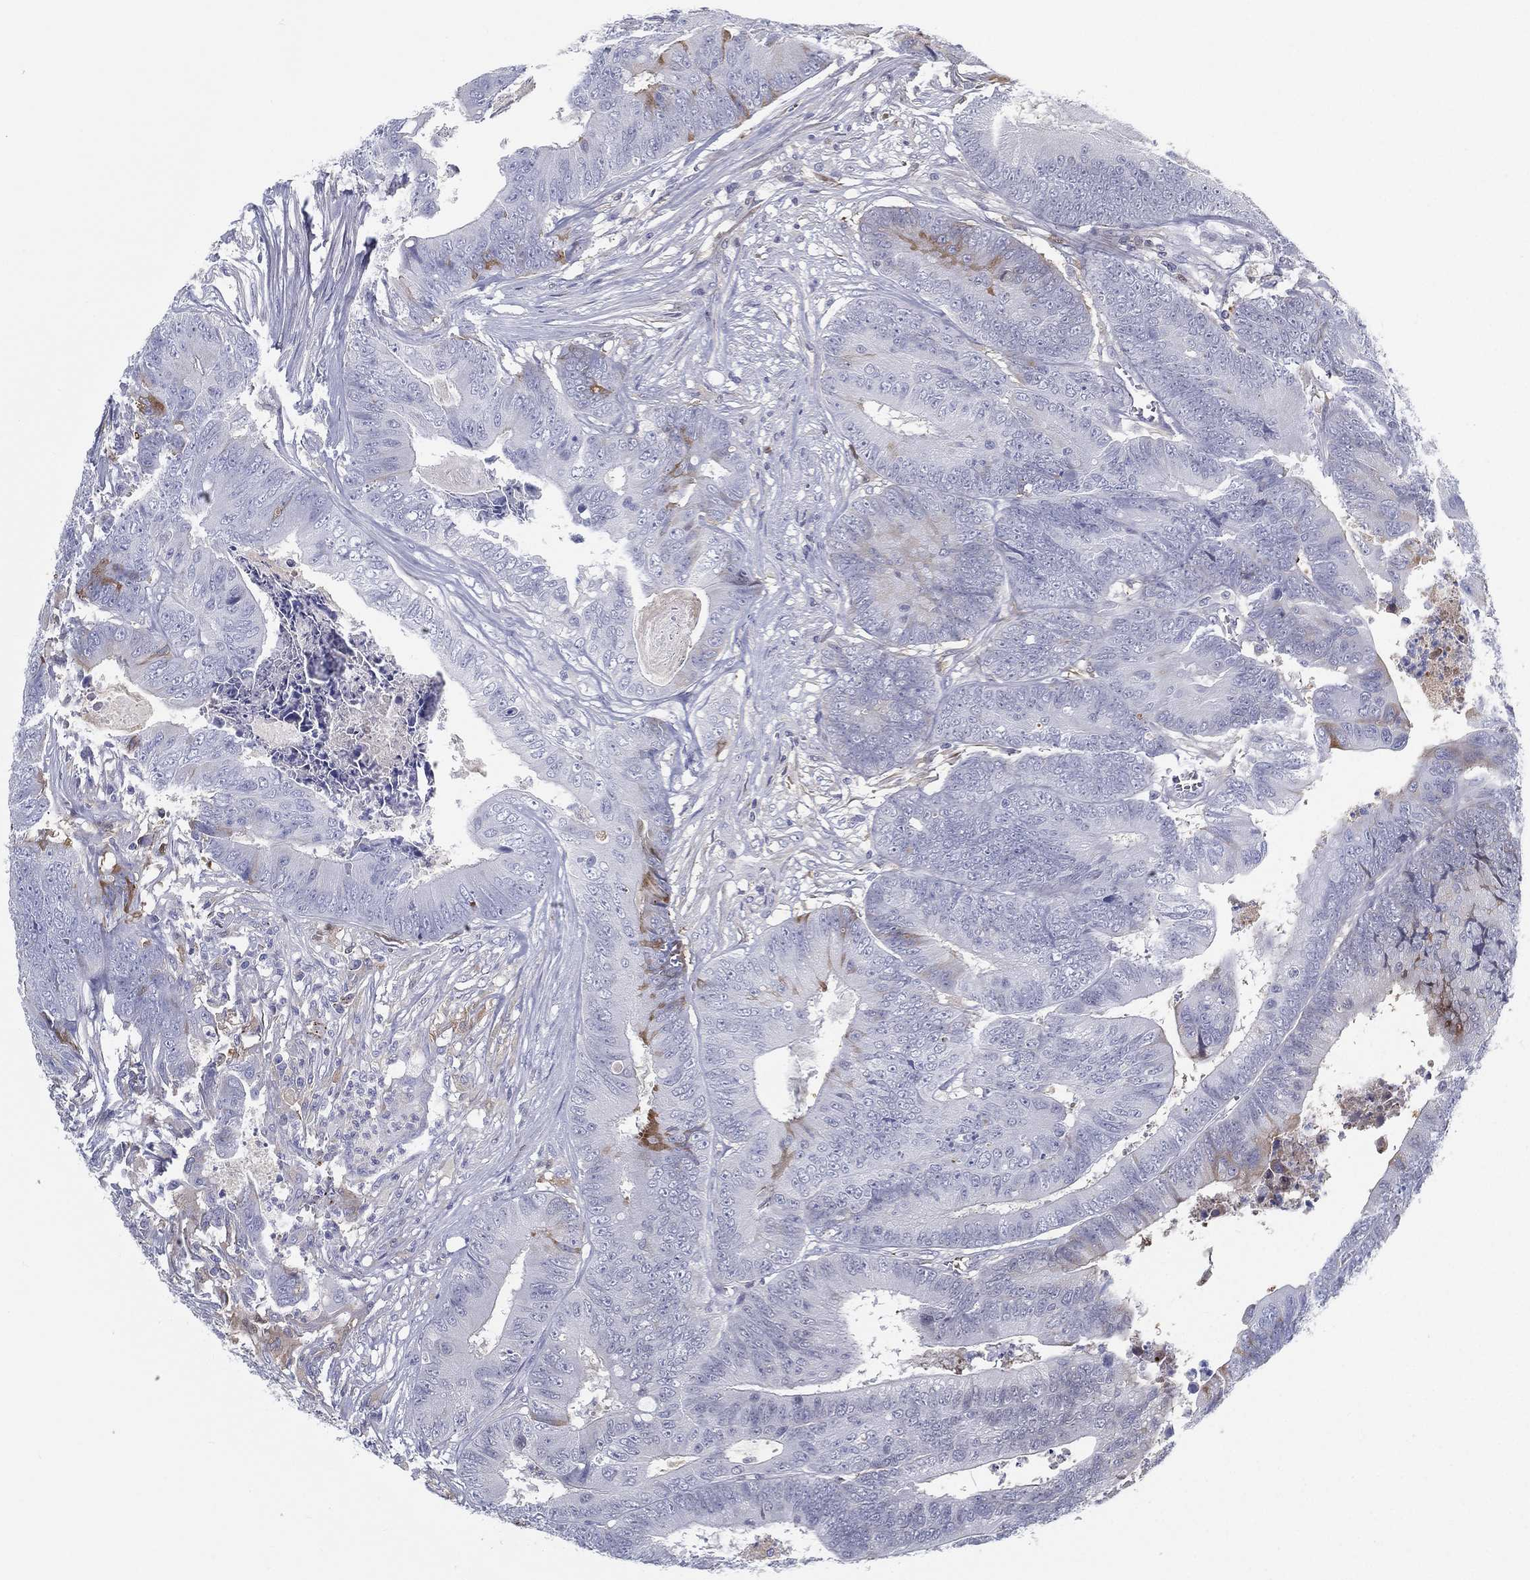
{"staining": {"intensity": "weak", "quantity": "<25%", "location": "cytoplasmic/membranous"}, "tissue": "colorectal cancer", "cell_type": "Tumor cells", "image_type": "cancer", "snomed": [{"axis": "morphology", "description": "Adenocarcinoma, NOS"}, {"axis": "topography", "description": "Colon"}], "caption": "Photomicrograph shows no protein expression in tumor cells of colorectal cancer (adenocarcinoma) tissue.", "gene": "IFNB1", "patient": {"sex": "male", "age": 84}}